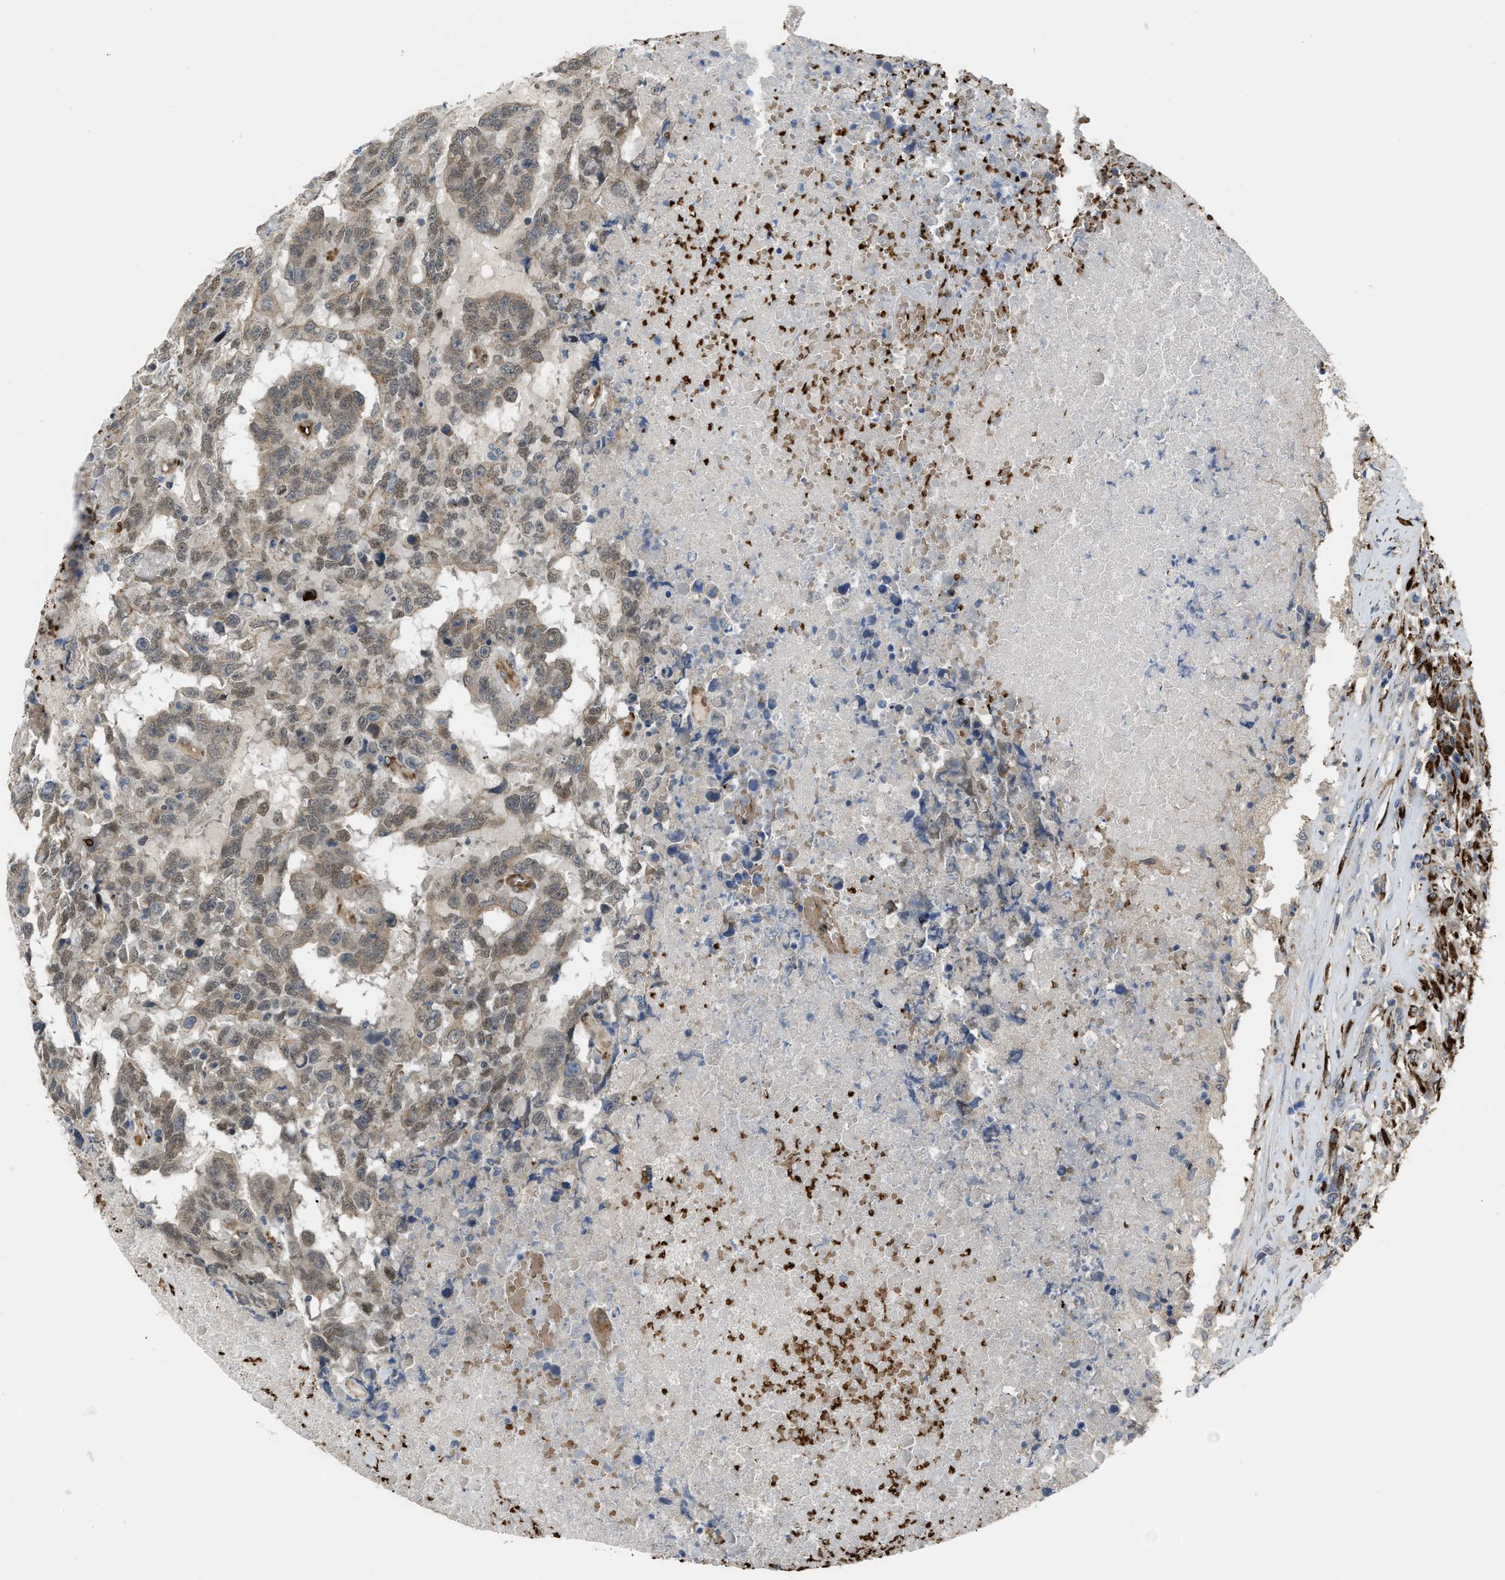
{"staining": {"intensity": "weak", "quantity": "25%-75%", "location": "cytoplasmic/membranous,nuclear"}, "tissue": "testis cancer", "cell_type": "Tumor cells", "image_type": "cancer", "snomed": [{"axis": "morphology", "description": "Necrosis, NOS"}, {"axis": "morphology", "description": "Carcinoma, Embryonal, NOS"}, {"axis": "topography", "description": "Testis"}], "caption": "A high-resolution histopathology image shows immunohistochemistry staining of testis cancer, which displays weak cytoplasmic/membranous and nuclear staining in about 25%-75% of tumor cells.", "gene": "SELENOM", "patient": {"sex": "male", "age": 19}}